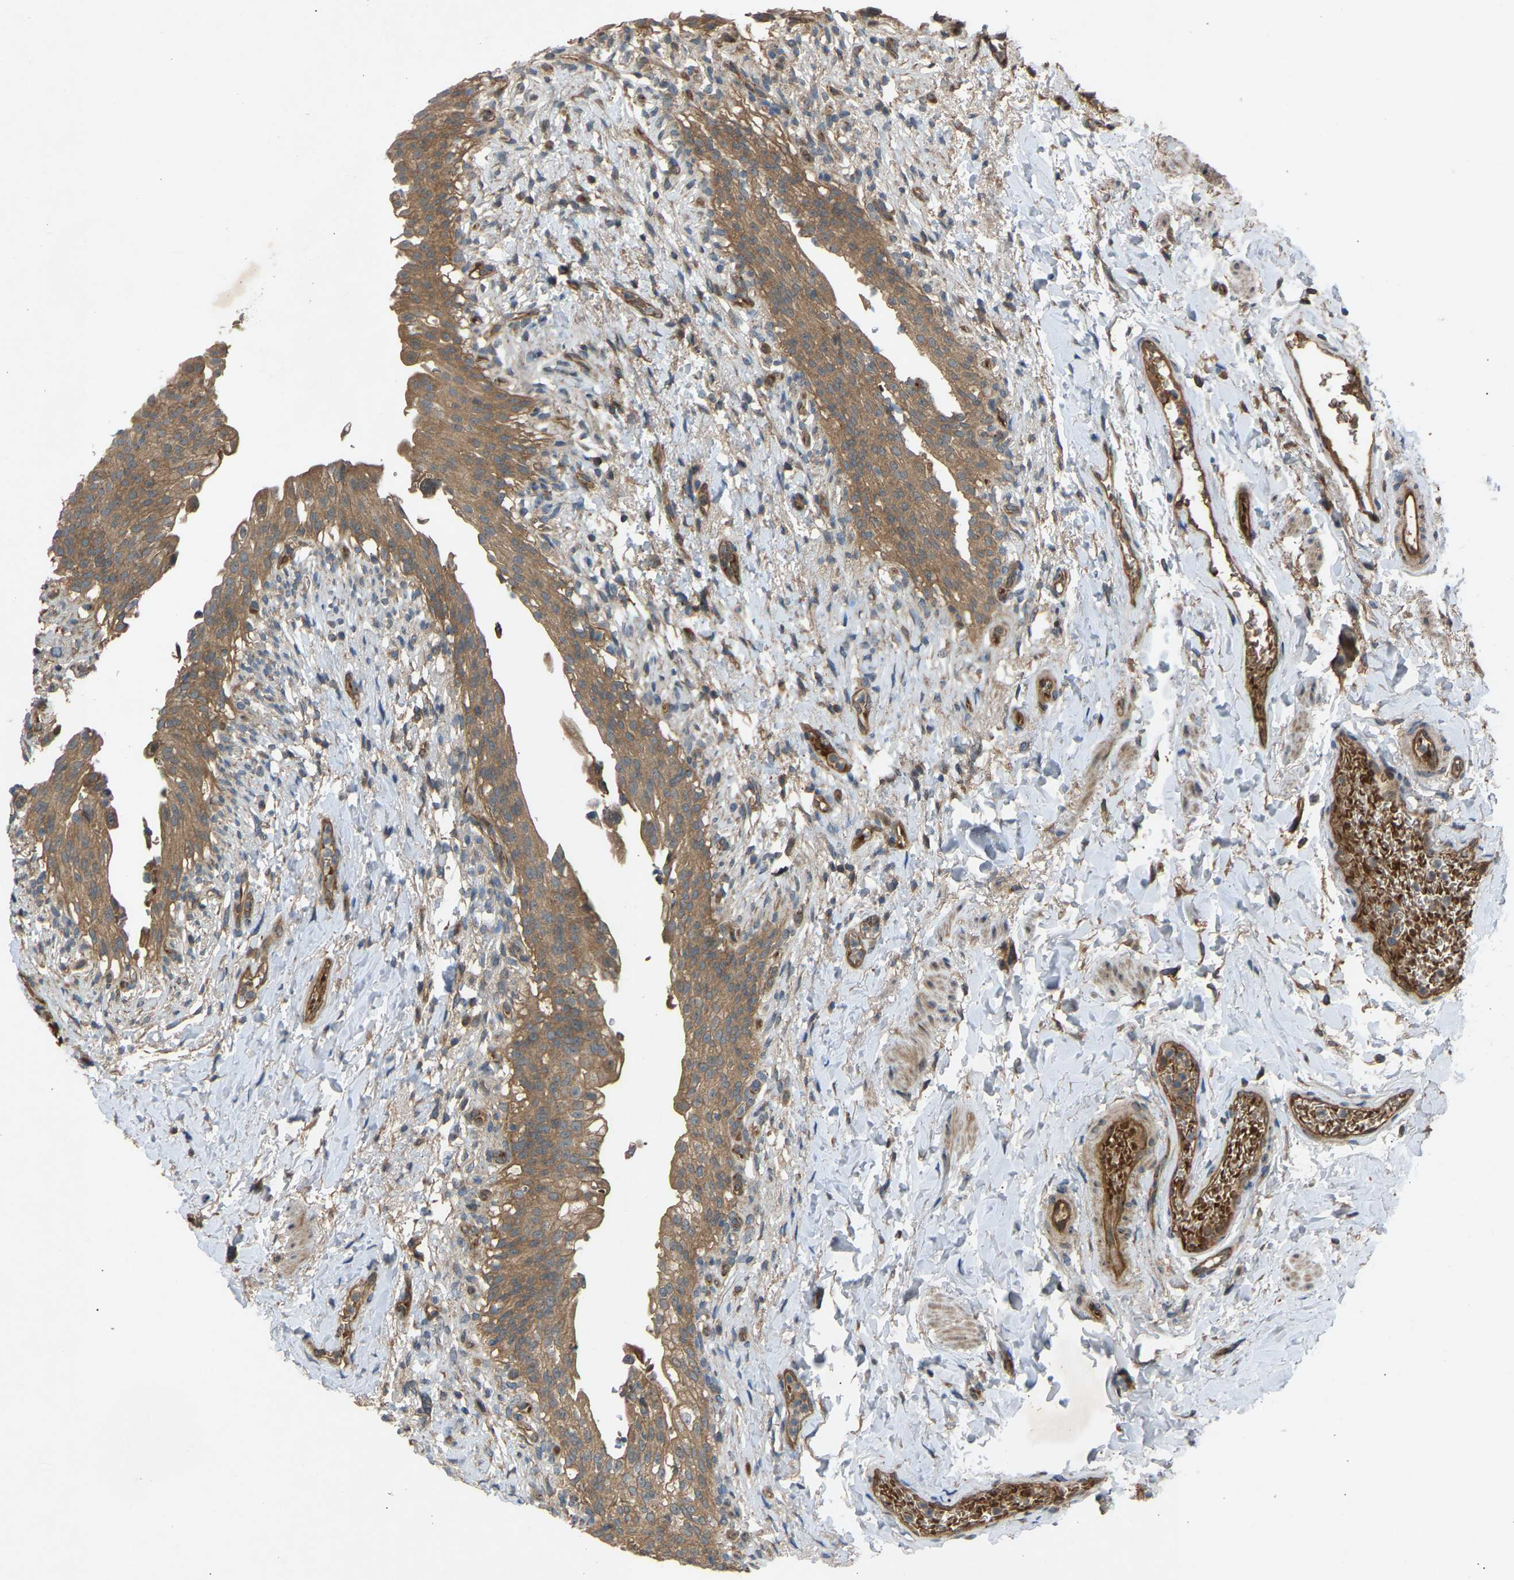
{"staining": {"intensity": "moderate", "quantity": ">75%", "location": "cytoplasmic/membranous"}, "tissue": "urinary bladder", "cell_type": "Urothelial cells", "image_type": "normal", "snomed": [{"axis": "morphology", "description": "Normal tissue, NOS"}, {"axis": "topography", "description": "Urinary bladder"}], "caption": "Protein expression analysis of normal urinary bladder displays moderate cytoplasmic/membranous positivity in about >75% of urothelial cells. Using DAB (brown) and hematoxylin (blue) stains, captured at high magnification using brightfield microscopy.", "gene": "GAS2L1", "patient": {"sex": "female", "age": 60}}